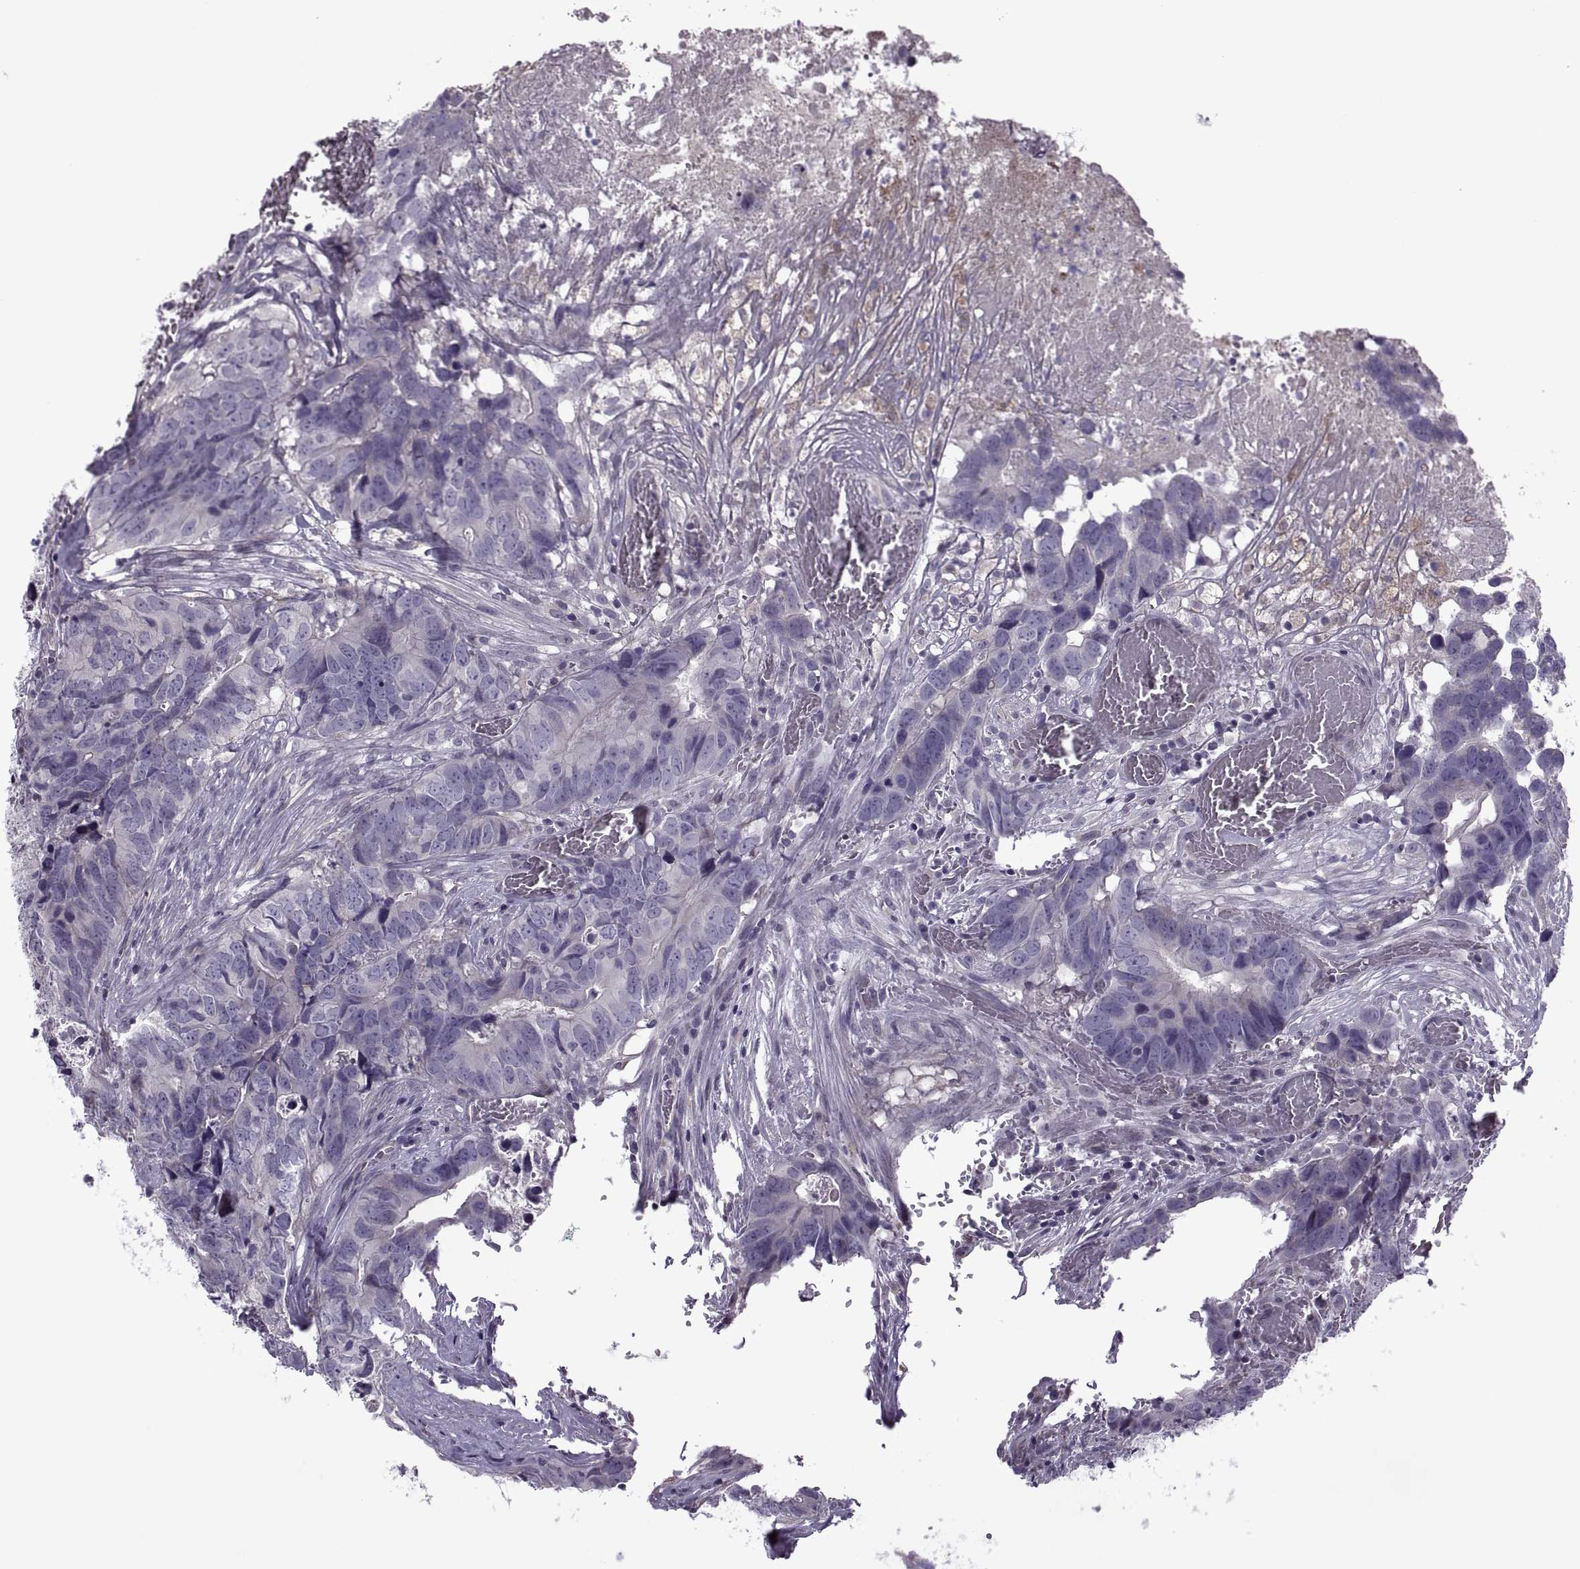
{"staining": {"intensity": "negative", "quantity": "none", "location": "none"}, "tissue": "colorectal cancer", "cell_type": "Tumor cells", "image_type": "cancer", "snomed": [{"axis": "morphology", "description": "Adenocarcinoma, NOS"}, {"axis": "topography", "description": "Colon"}], "caption": "Immunohistochemical staining of human colorectal cancer reveals no significant staining in tumor cells. Brightfield microscopy of IHC stained with DAB (brown) and hematoxylin (blue), captured at high magnification.", "gene": "ODF3", "patient": {"sex": "female", "age": 82}}